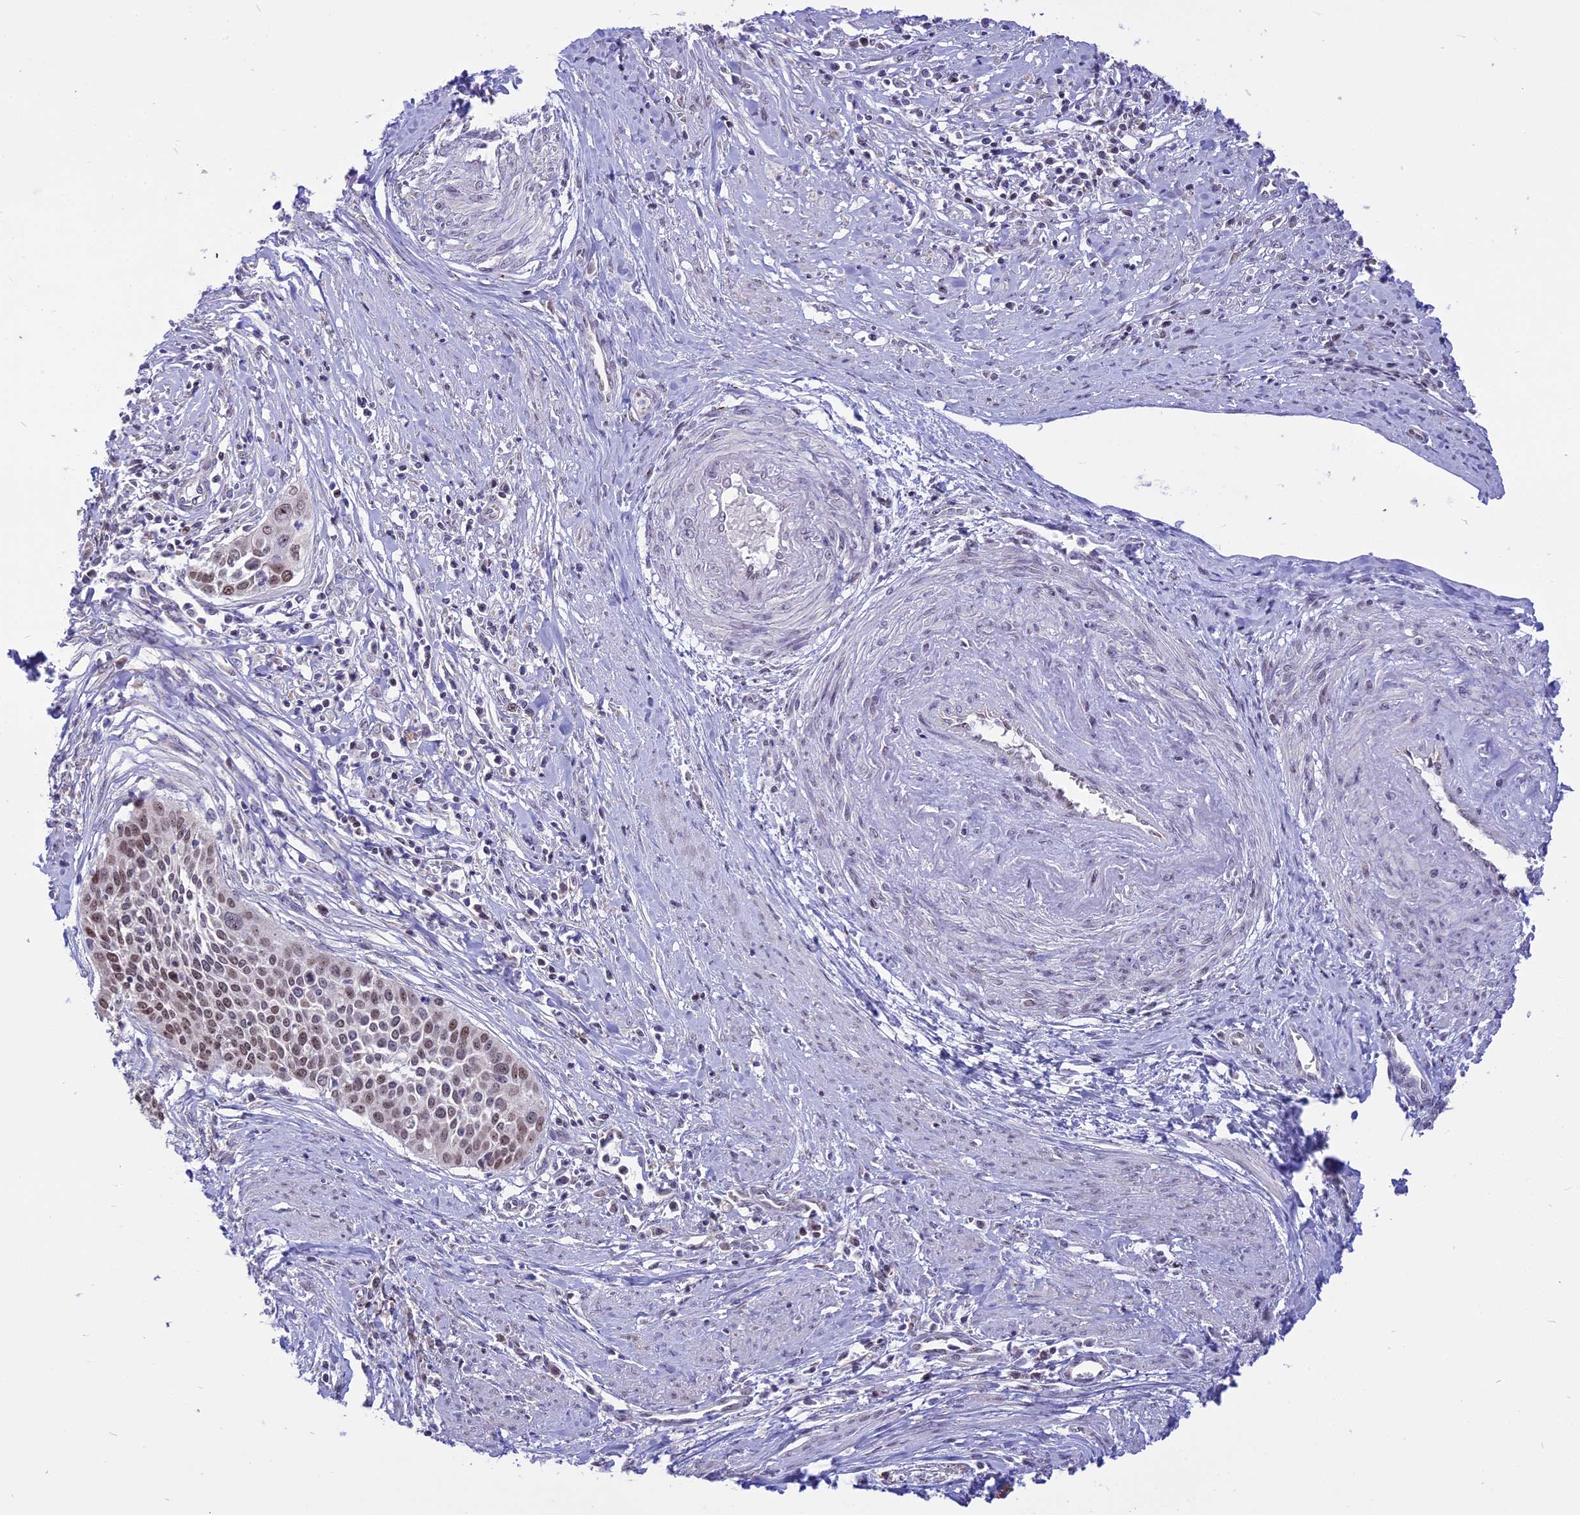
{"staining": {"intensity": "moderate", "quantity": ">75%", "location": "nuclear"}, "tissue": "cervical cancer", "cell_type": "Tumor cells", "image_type": "cancer", "snomed": [{"axis": "morphology", "description": "Squamous cell carcinoma, NOS"}, {"axis": "topography", "description": "Cervix"}], "caption": "Immunohistochemistry staining of cervical cancer, which shows medium levels of moderate nuclear staining in approximately >75% of tumor cells indicating moderate nuclear protein positivity. The staining was performed using DAB (3,3'-diaminobenzidine) (brown) for protein detection and nuclei were counterstained in hematoxylin (blue).", "gene": "CMSS1", "patient": {"sex": "female", "age": 34}}